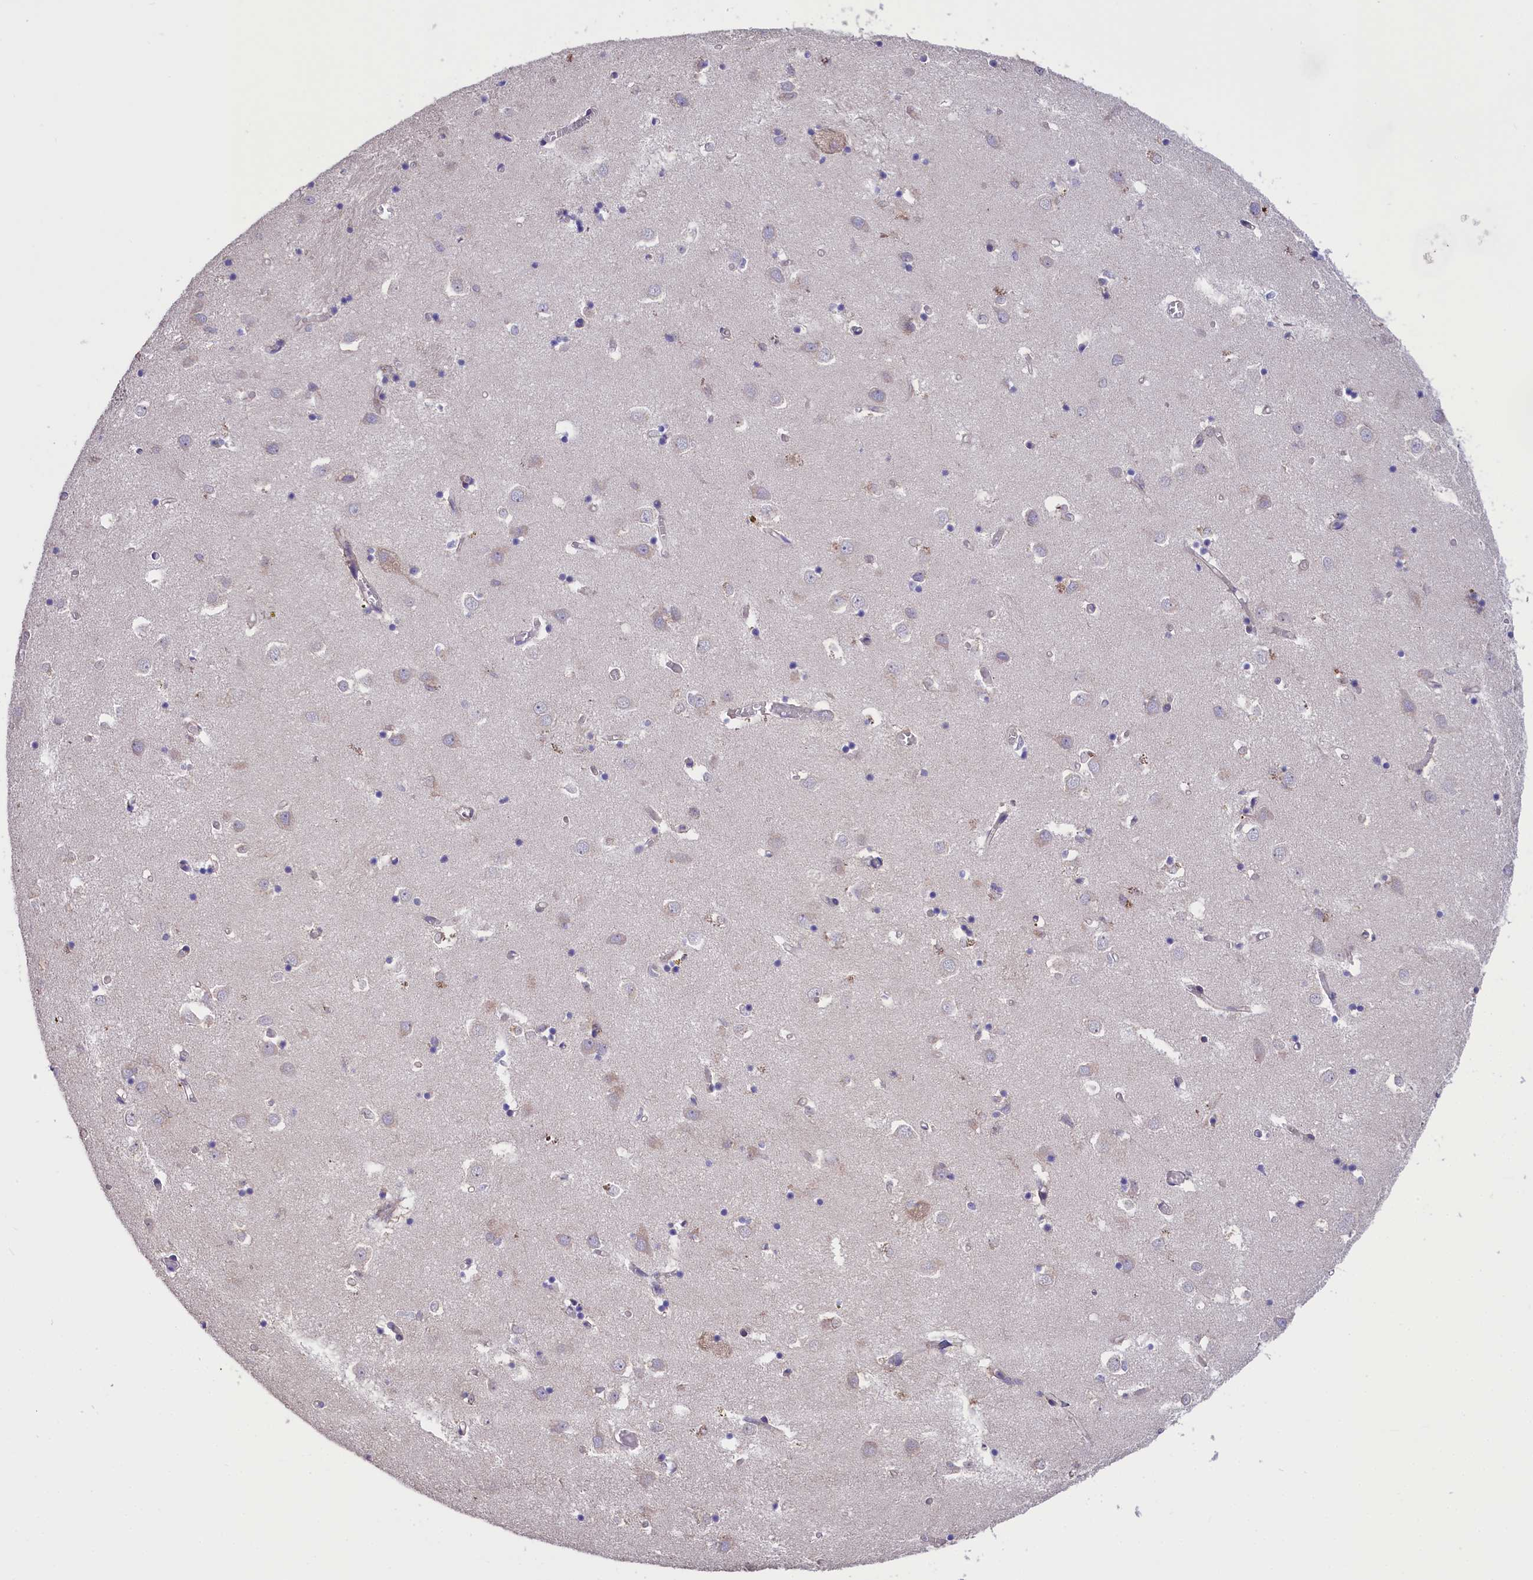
{"staining": {"intensity": "negative", "quantity": "none", "location": "none"}, "tissue": "caudate", "cell_type": "Glial cells", "image_type": "normal", "snomed": [{"axis": "morphology", "description": "Normal tissue, NOS"}, {"axis": "topography", "description": "Lateral ventricle wall"}], "caption": "Immunohistochemical staining of normal human caudate exhibits no significant positivity in glial cells.", "gene": "CYP2U1", "patient": {"sex": "male", "age": 70}}